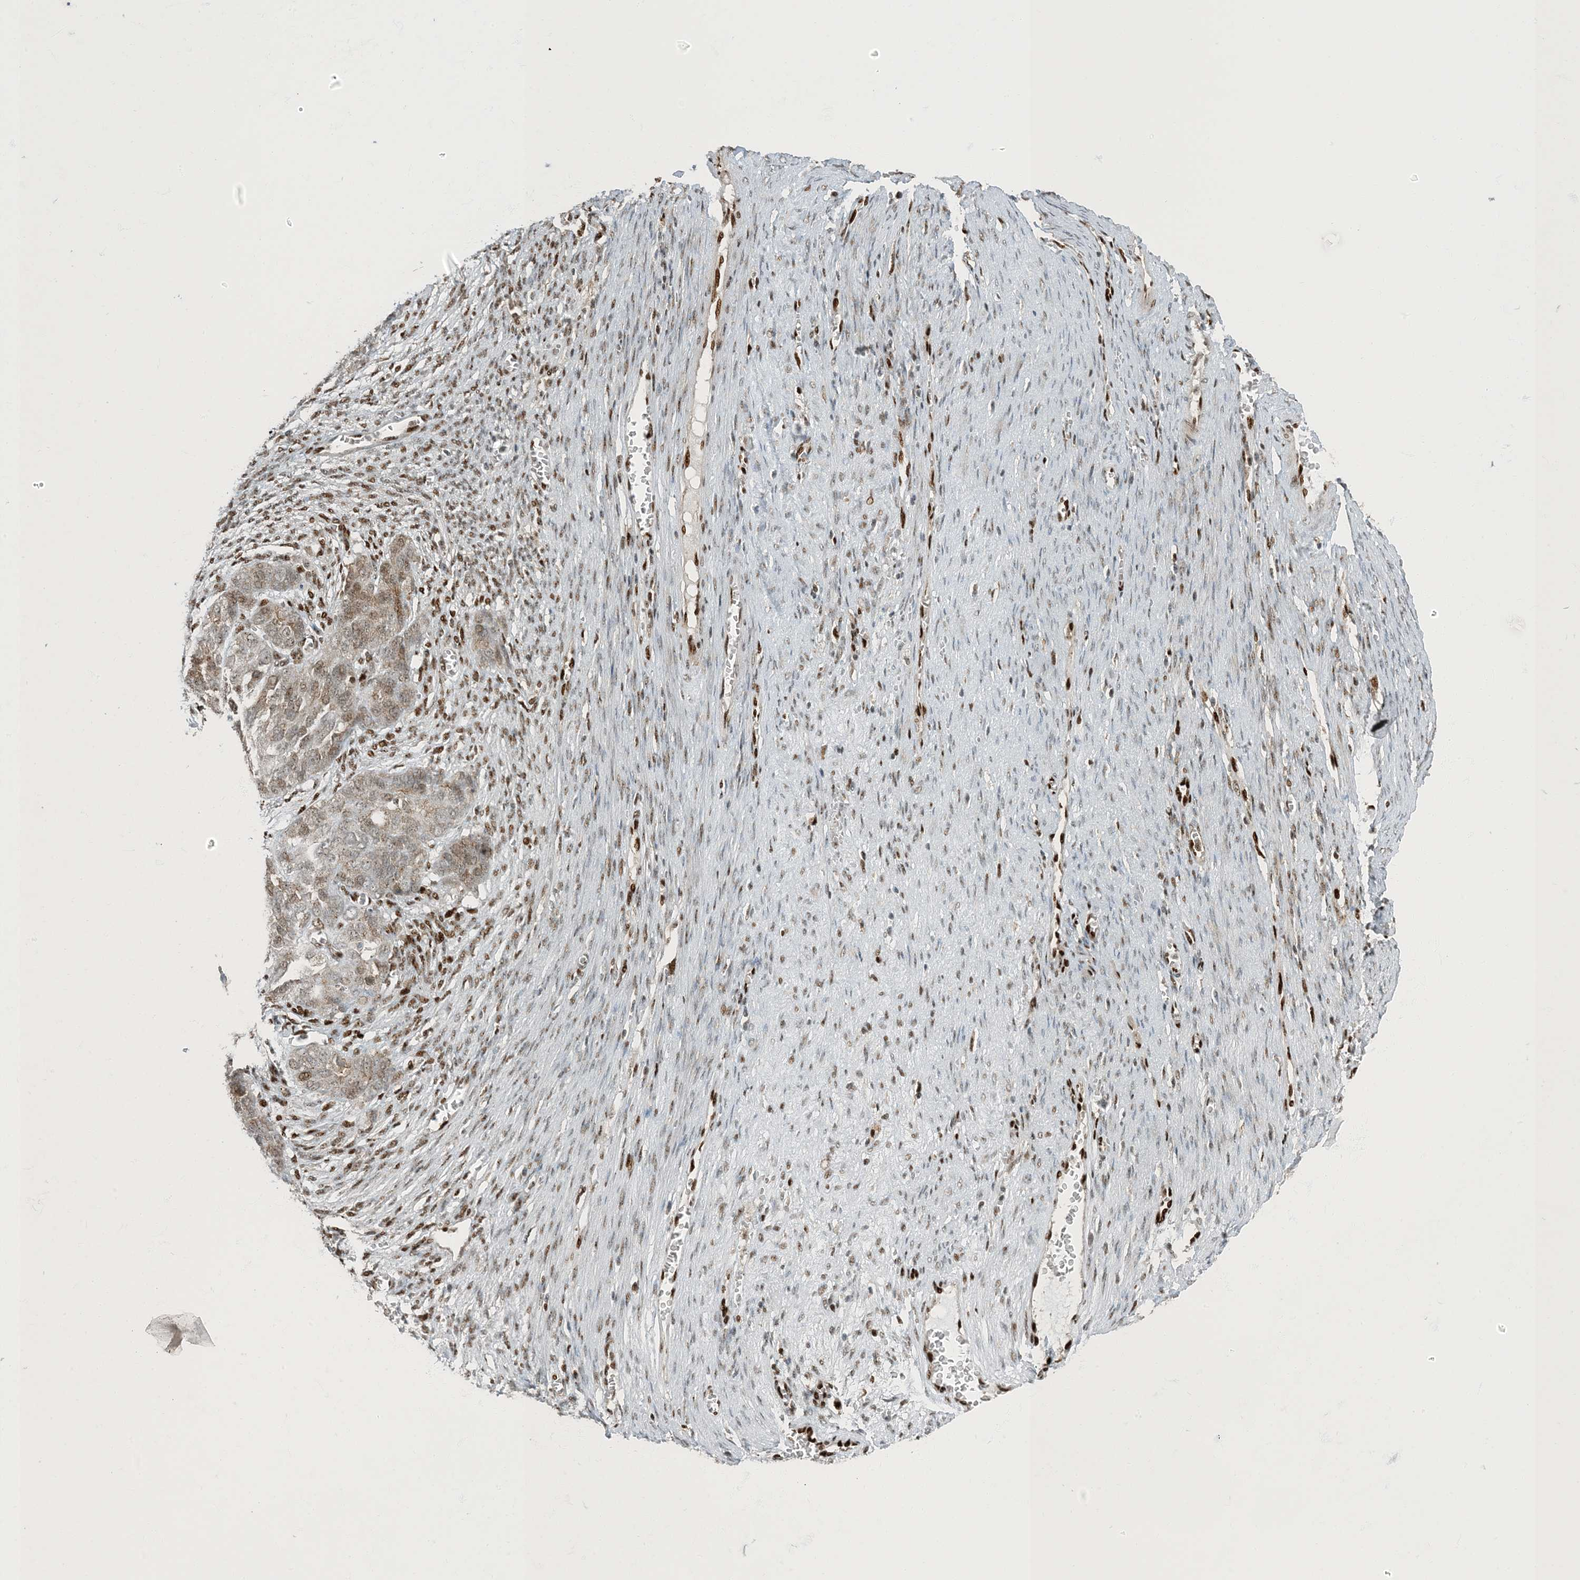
{"staining": {"intensity": "weak", "quantity": ">75%", "location": "cytoplasmic/membranous,nuclear"}, "tissue": "ovarian cancer", "cell_type": "Tumor cells", "image_type": "cancer", "snomed": [{"axis": "morphology", "description": "Cystadenocarcinoma, serous, NOS"}, {"axis": "topography", "description": "Ovary"}], "caption": "Protein positivity by immunohistochemistry reveals weak cytoplasmic/membranous and nuclear staining in approximately >75% of tumor cells in ovarian serous cystadenocarcinoma. Using DAB (3,3'-diaminobenzidine) (brown) and hematoxylin (blue) stains, captured at high magnification using brightfield microscopy.", "gene": "MBD1", "patient": {"sex": "female", "age": 44}}